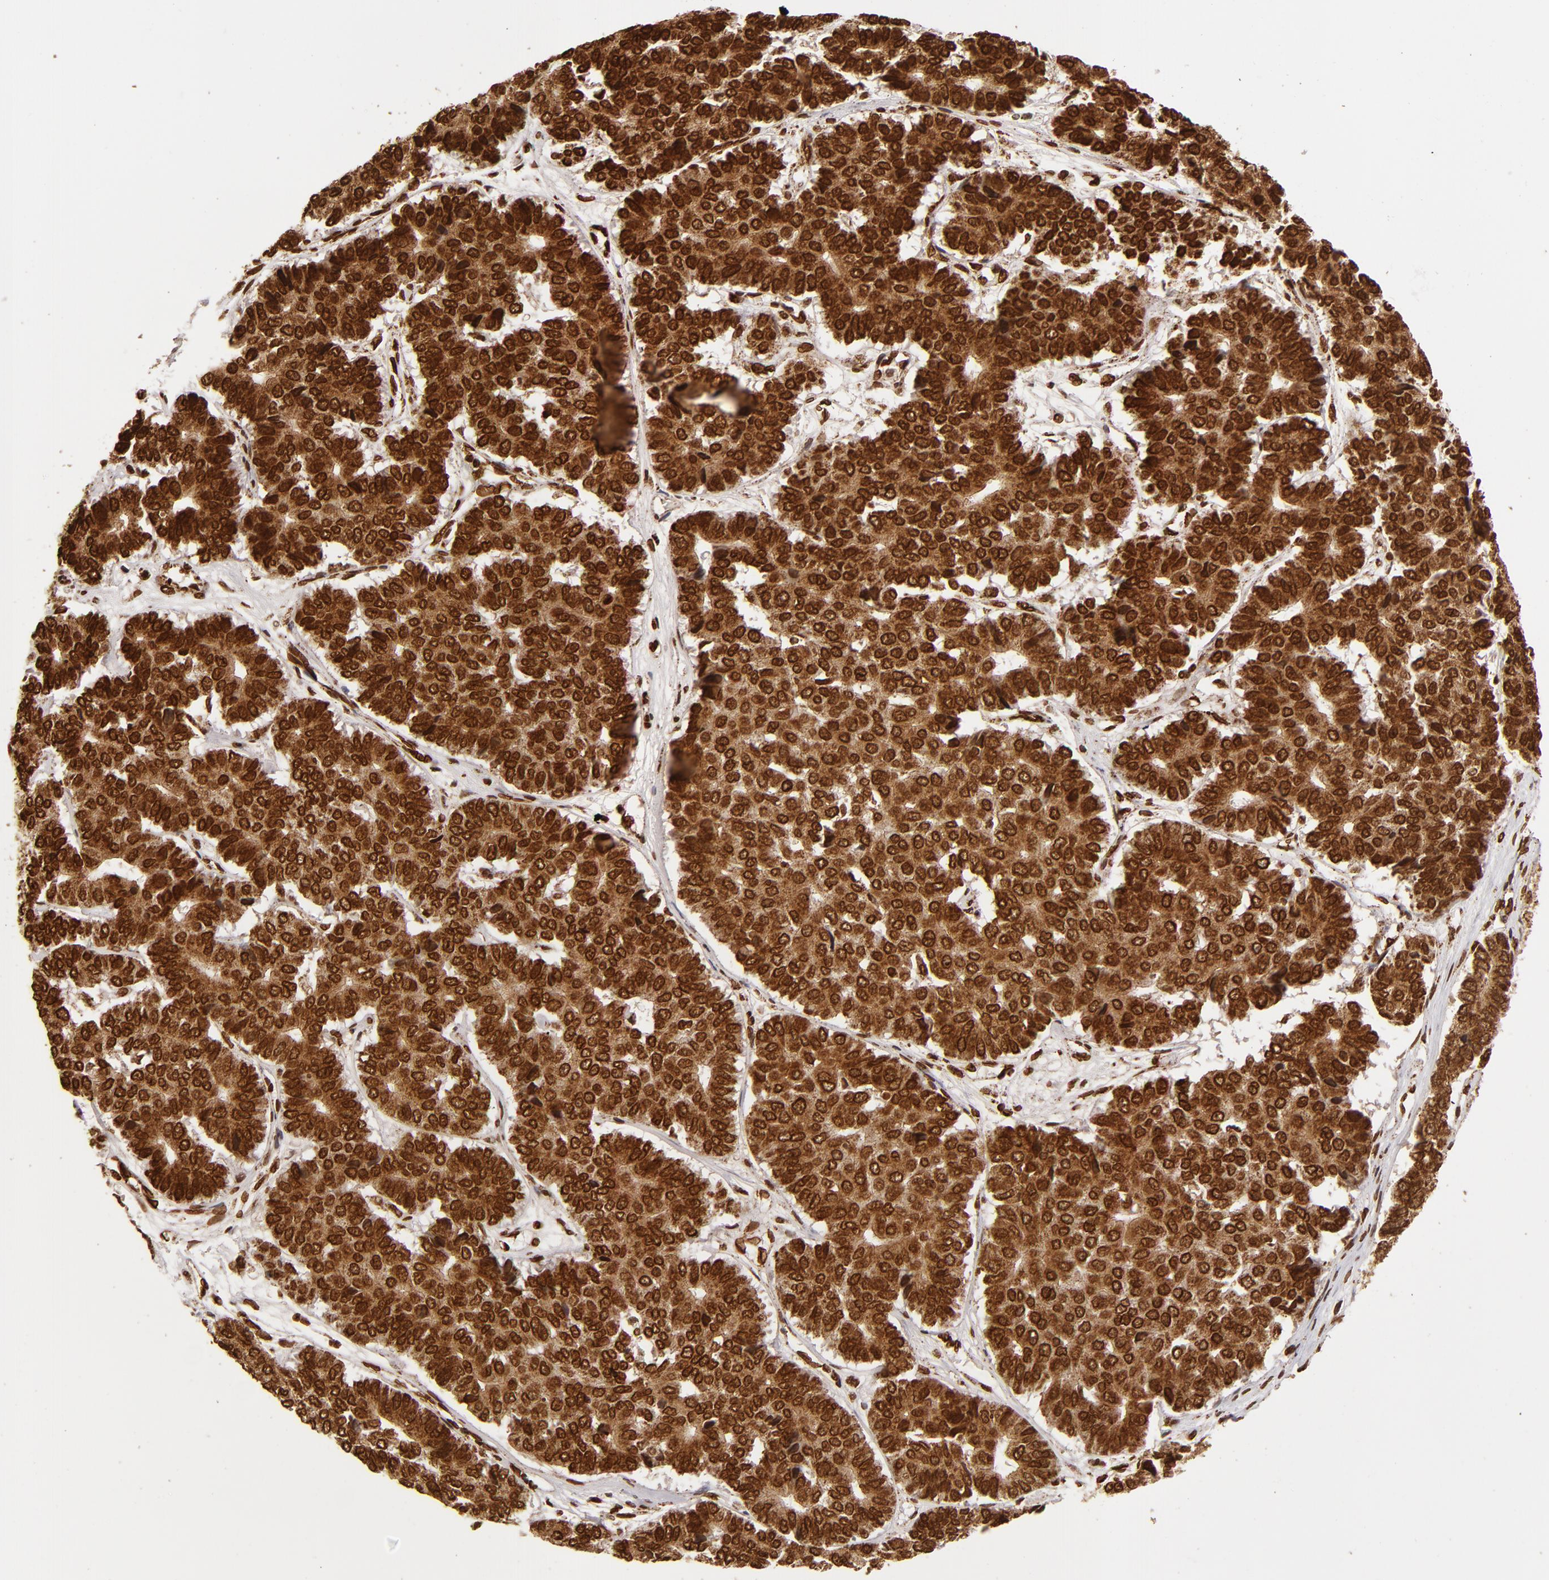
{"staining": {"intensity": "strong", "quantity": ">75%", "location": "cytoplasmic/membranous,nuclear"}, "tissue": "pancreatic cancer", "cell_type": "Tumor cells", "image_type": "cancer", "snomed": [{"axis": "morphology", "description": "Adenocarcinoma, NOS"}, {"axis": "topography", "description": "Pancreas"}], "caption": "Tumor cells reveal strong cytoplasmic/membranous and nuclear staining in about >75% of cells in pancreatic cancer.", "gene": "CUL3", "patient": {"sex": "male", "age": 50}}